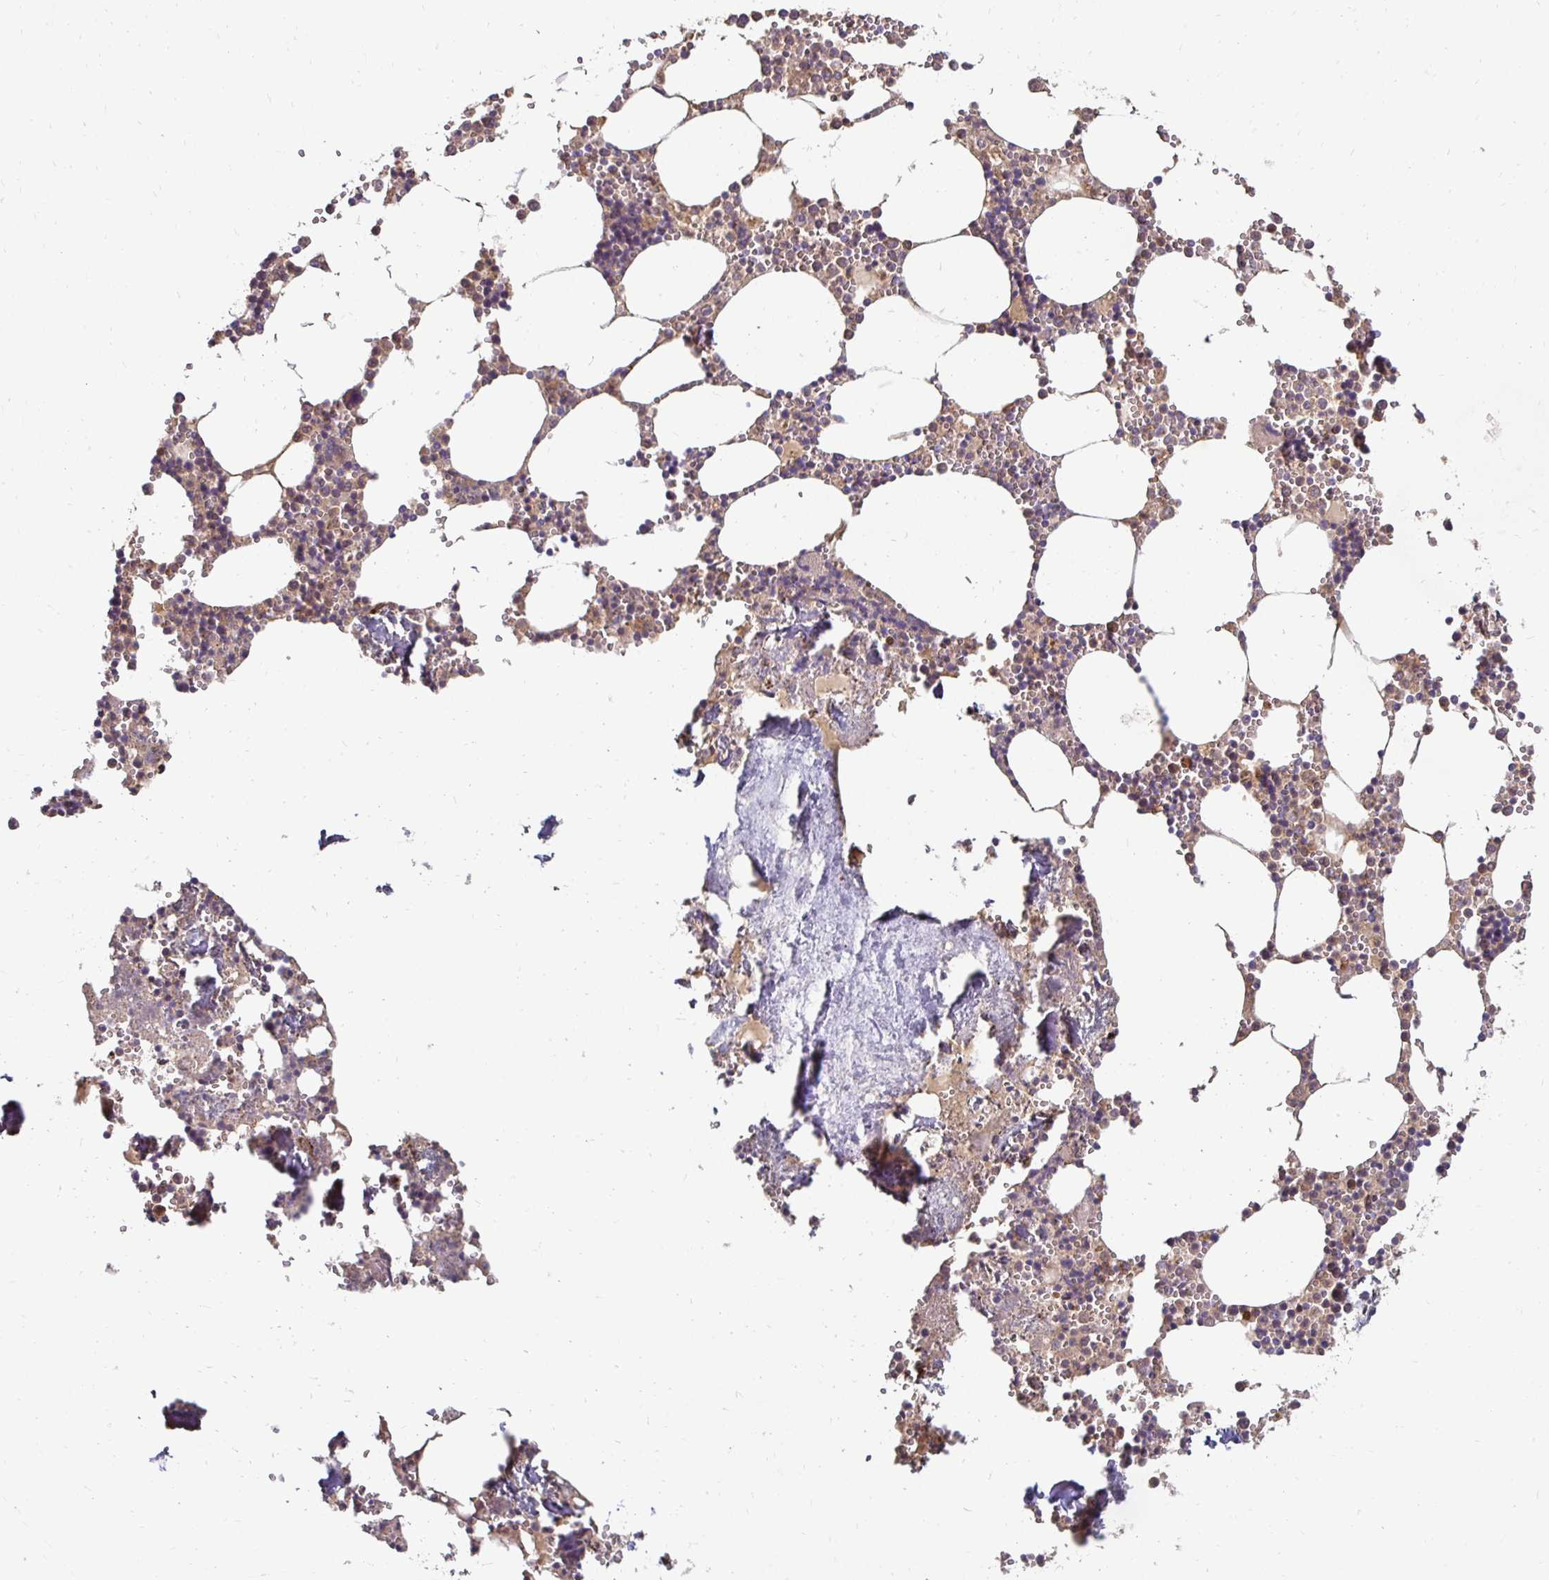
{"staining": {"intensity": "weak", "quantity": "25%-75%", "location": "cytoplasmic/membranous"}, "tissue": "bone marrow", "cell_type": "Hematopoietic cells", "image_type": "normal", "snomed": [{"axis": "morphology", "description": "Normal tissue, NOS"}, {"axis": "topography", "description": "Bone marrow"}], "caption": "Immunohistochemical staining of benign human bone marrow reveals low levels of weak cytoplasmic/membranous positivity in approximately 25%-75% of hematopoietic cells.", "gene": "GK2", "patient": {"sex": "male", "age": 54}}